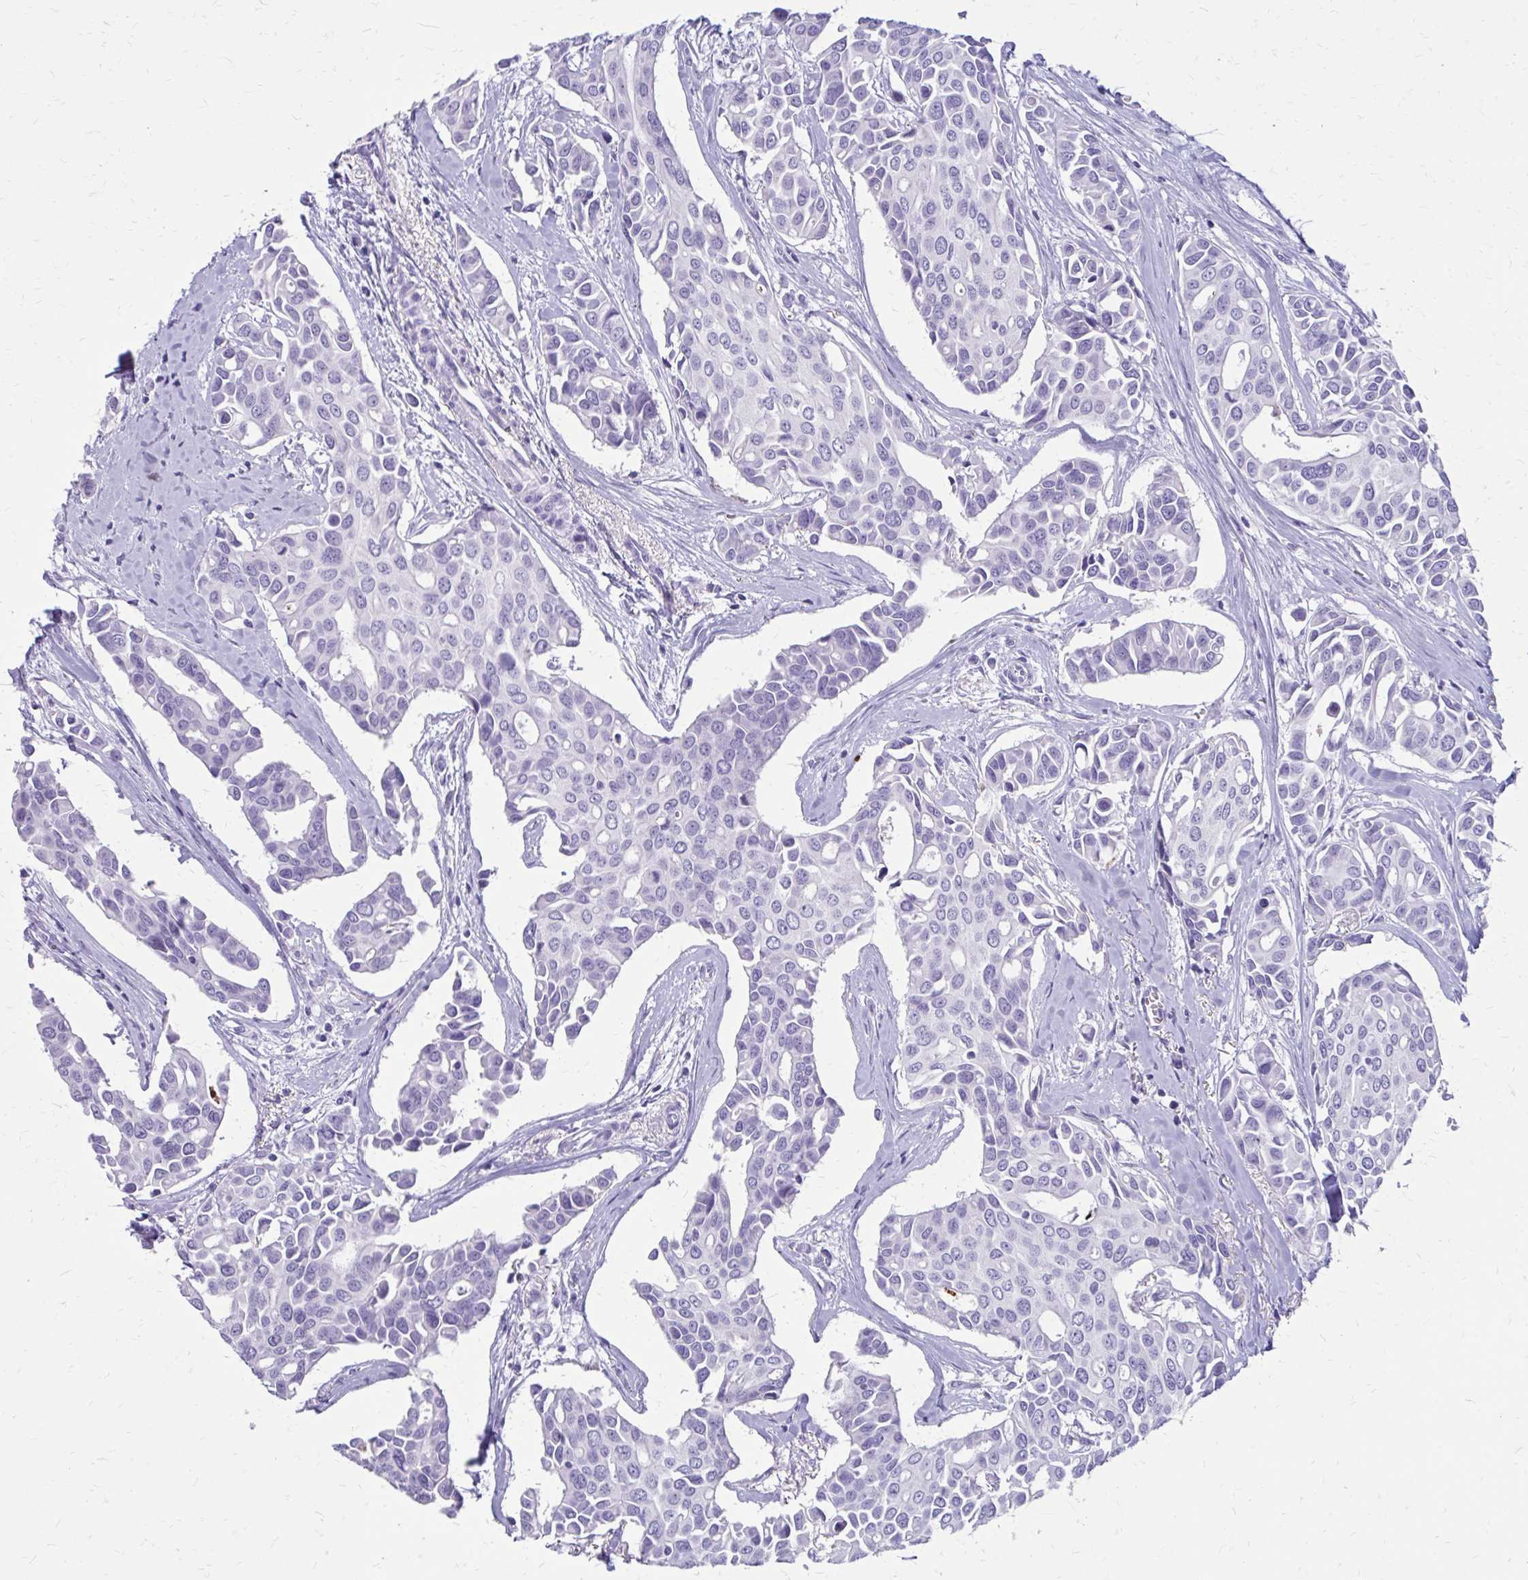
{"staining": {"intensity": "negative", "quantity": "none", "location": "none"}, "tissue": "breast cancer", "cell_type": "Tumor cells", "image_type": "cancer", "snomed": [{"axis": "morphology", "description": "Duct carcinoma"}, {"axis": "topography", "description": "Breast"}], "caption": "Immunohistochemistry (IHC) image of human breast cancer stained for a protein (brown), which exhibits no positivity in tumor cells.", "gene": "SATL1", "patient": {"sex": "female", "age": 54}}